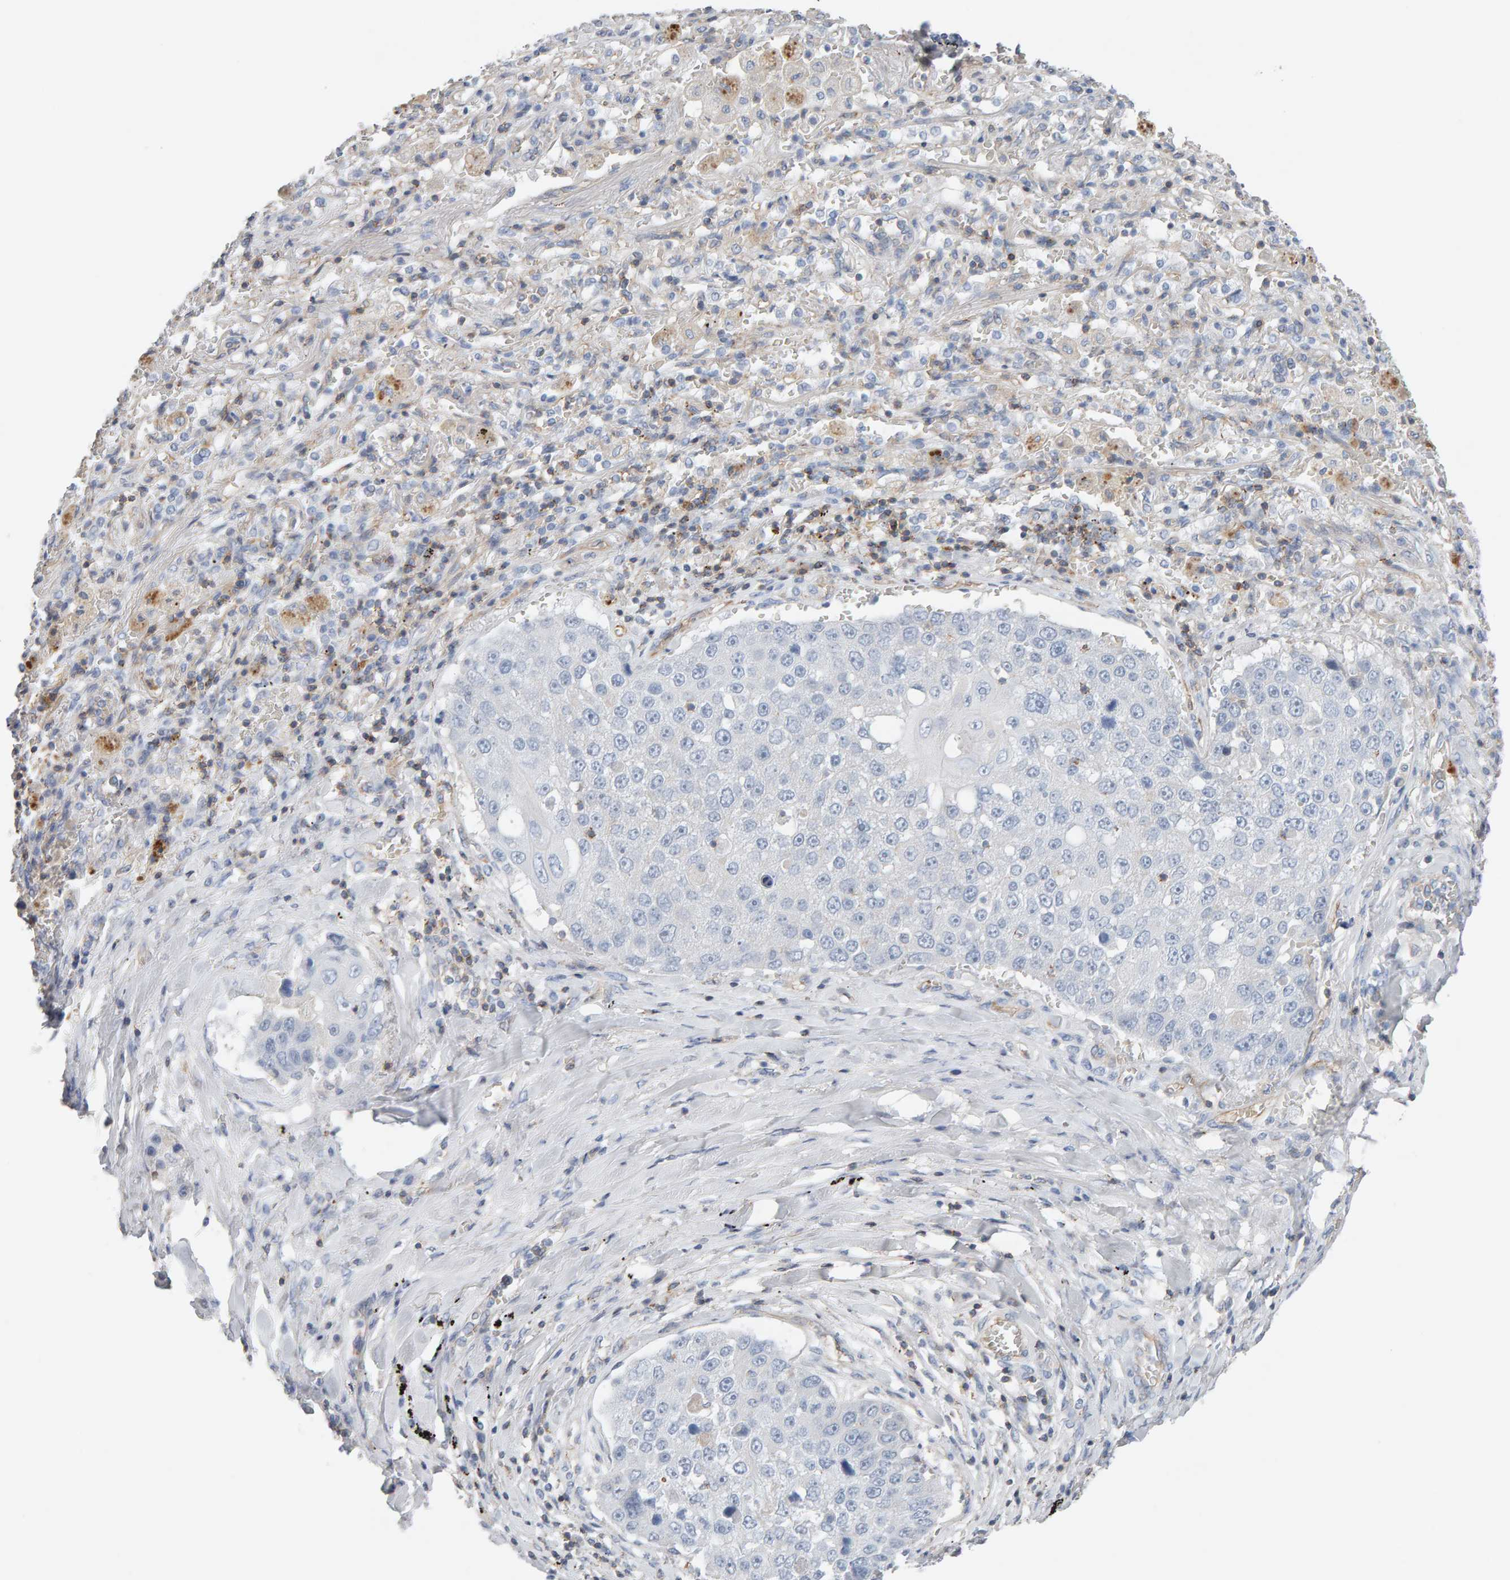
{"staining": {"intensity": "negative", "quantity": "none", "location": "none"}, "tissue": "lung cancer", "cell_type": "Tumor cells", "image_type": "cancer", "snomed": [{"axis": "morphology", "description": "Squamous cell carcinoma, NOS"}, {"axis": "topography", "description": "Lung"}], "caption": "Lung cancer stained for a protein using immunohistochemistry exhibits no expression tumor cells.", "gene": "FYN", "patient": {"sex": "male", "age": 61}}